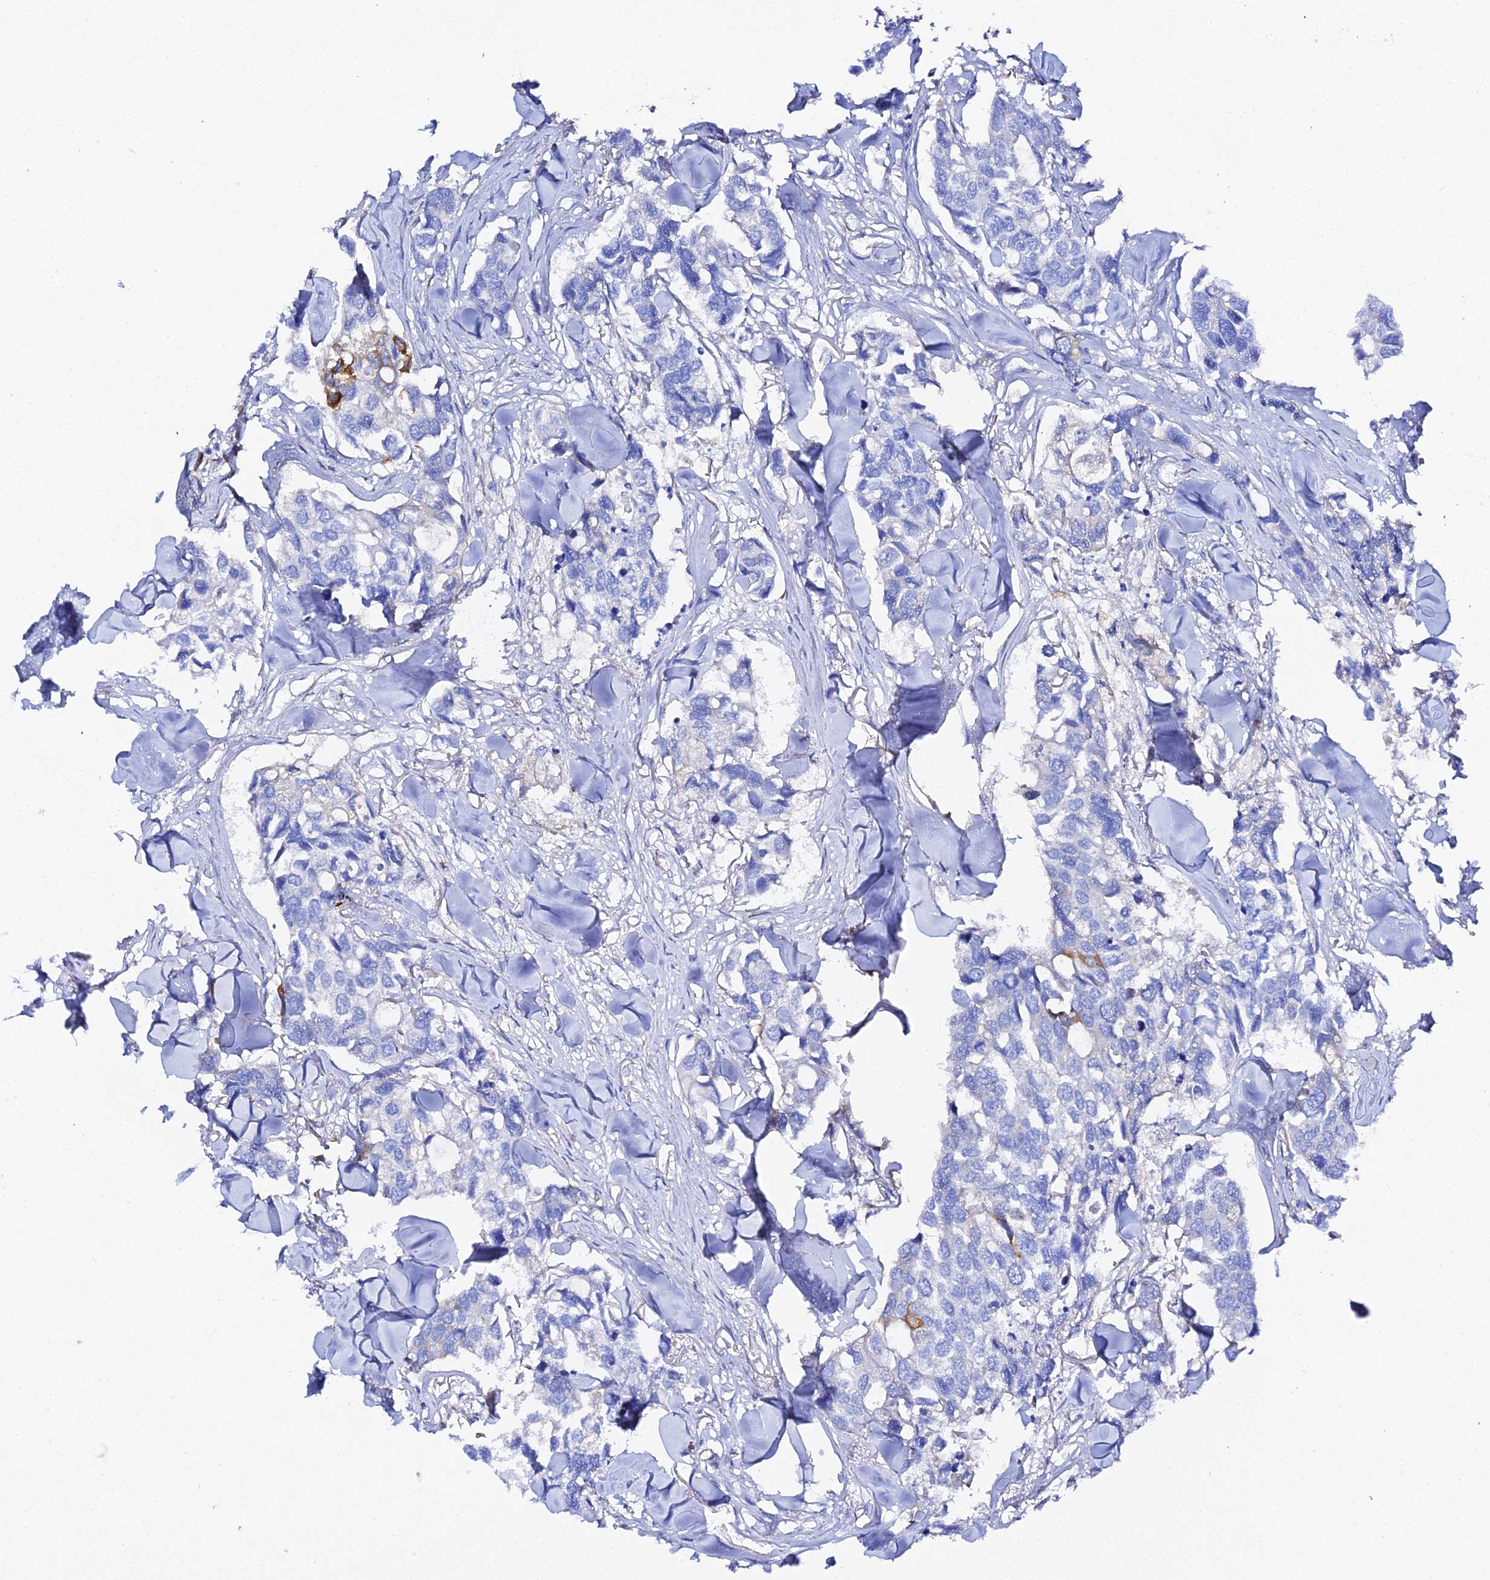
{"staining": {"intensity": "strong", "quantity": "<25%", "location": "cytoplasmic/membranous"}, "tissue": "breast cancer", "cell_type": "Tumor cells", "image_type": "cancer", "snomed": [{"axis": "morphology", "description": "Duct carcinoma"}, {"axis": "topography", "description": "Breast"}], "caption": "Breast cancer stained with a protein marker exhibits strong staining in tumor cells.", "gene": "CFAP45", "patient": {"sex": "female", "age": 83}}